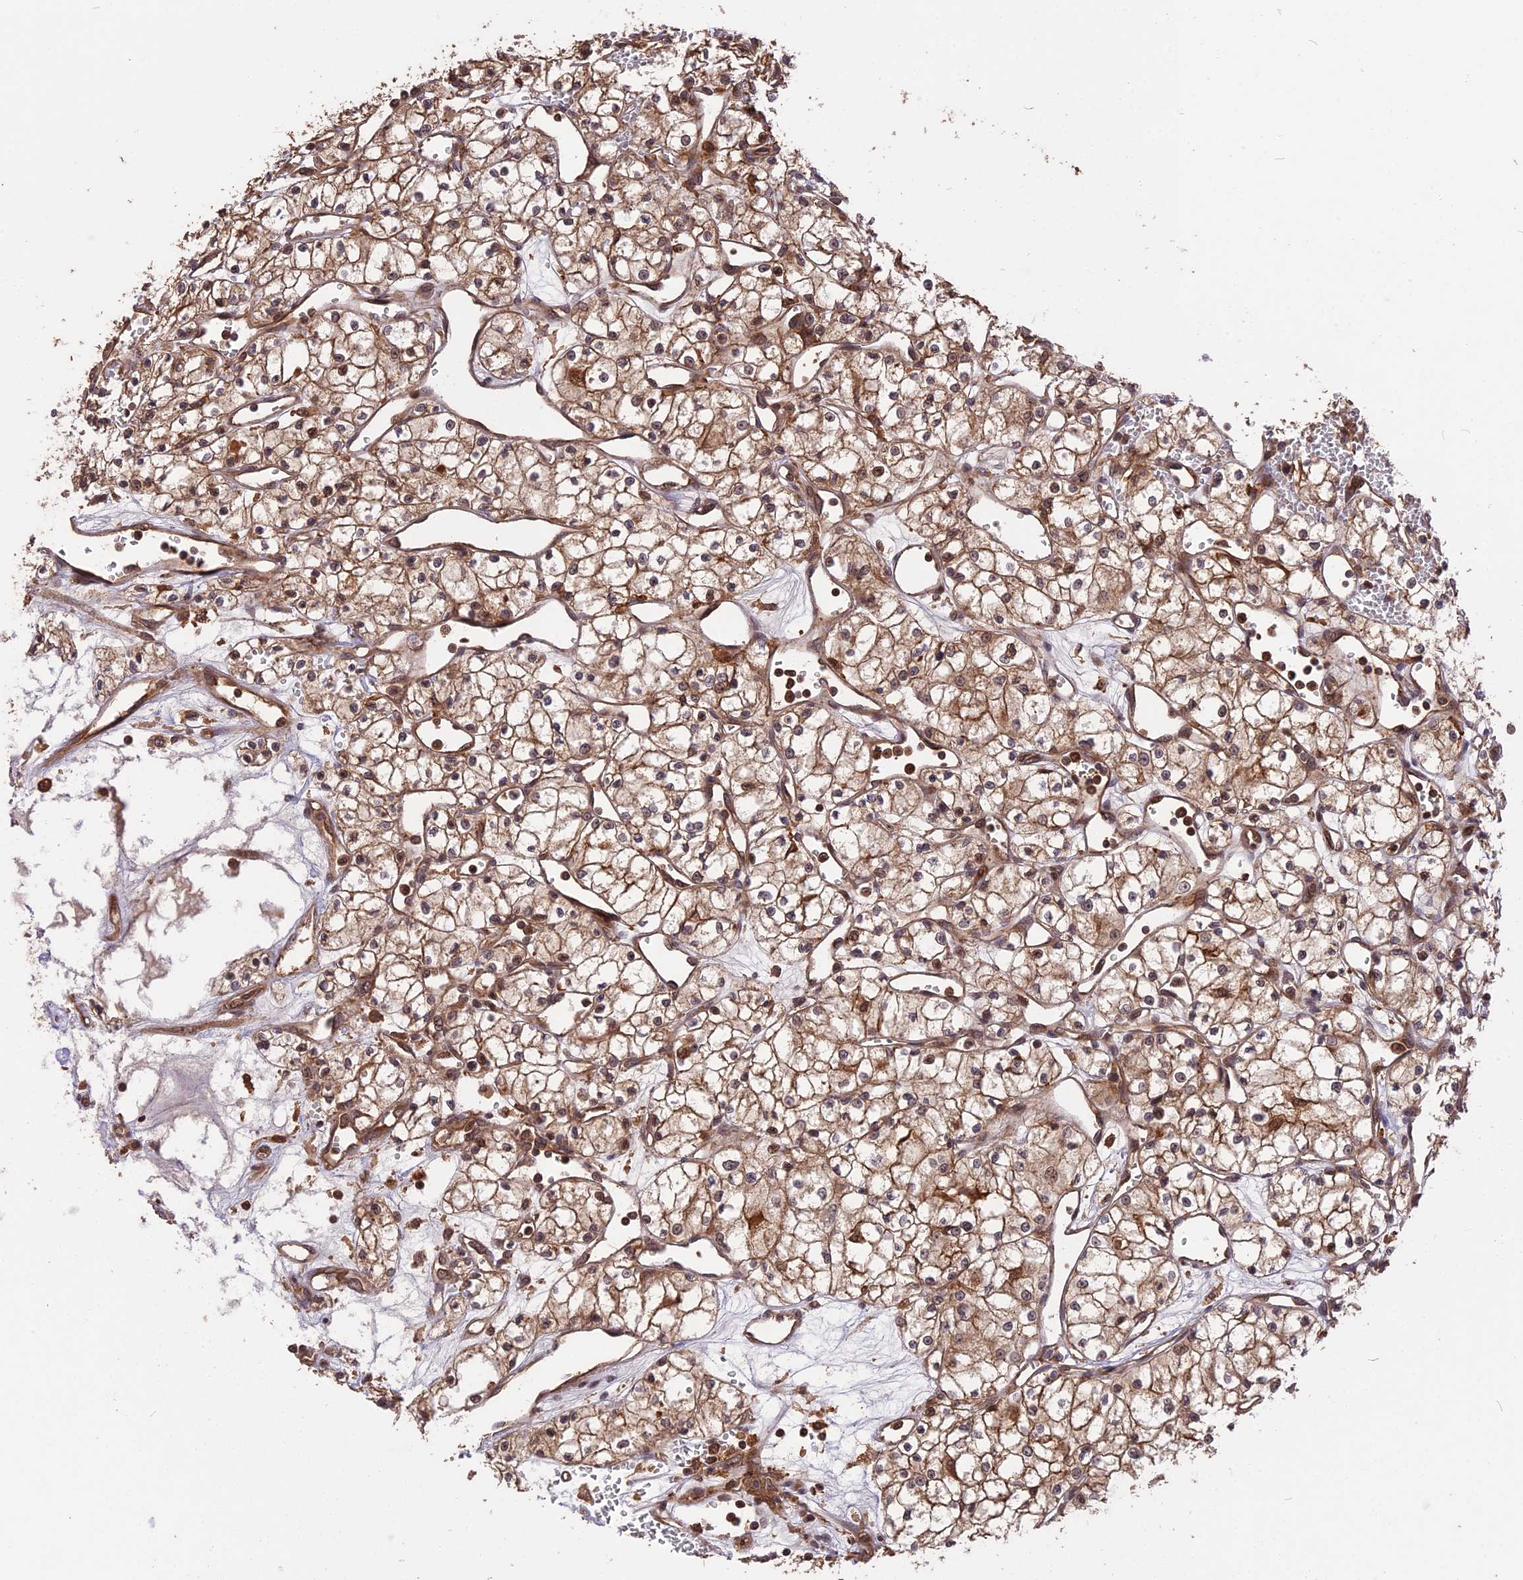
{"staining": {"intensity": "moderate", "quantity": ">75%", "location": "cytoplasmic/membranous"}, "tissue": "renal cancer", "cell_type": "Tumor cells", "image_type": "cancer", "snomed": [{"axis": "morphology", "description": "Adenocarcinoma, NOS"}, {"axis": "topography", "description": "Kidney"}], "caption": "Brown immunohistochemical staining in renal adenocarcinoma exhibits moderate cytoplasmic/membranous positivity in approximately >75% of tumor cells.", "gene": "ESCO1", "patient": {"sex": "male", "age": 59}}